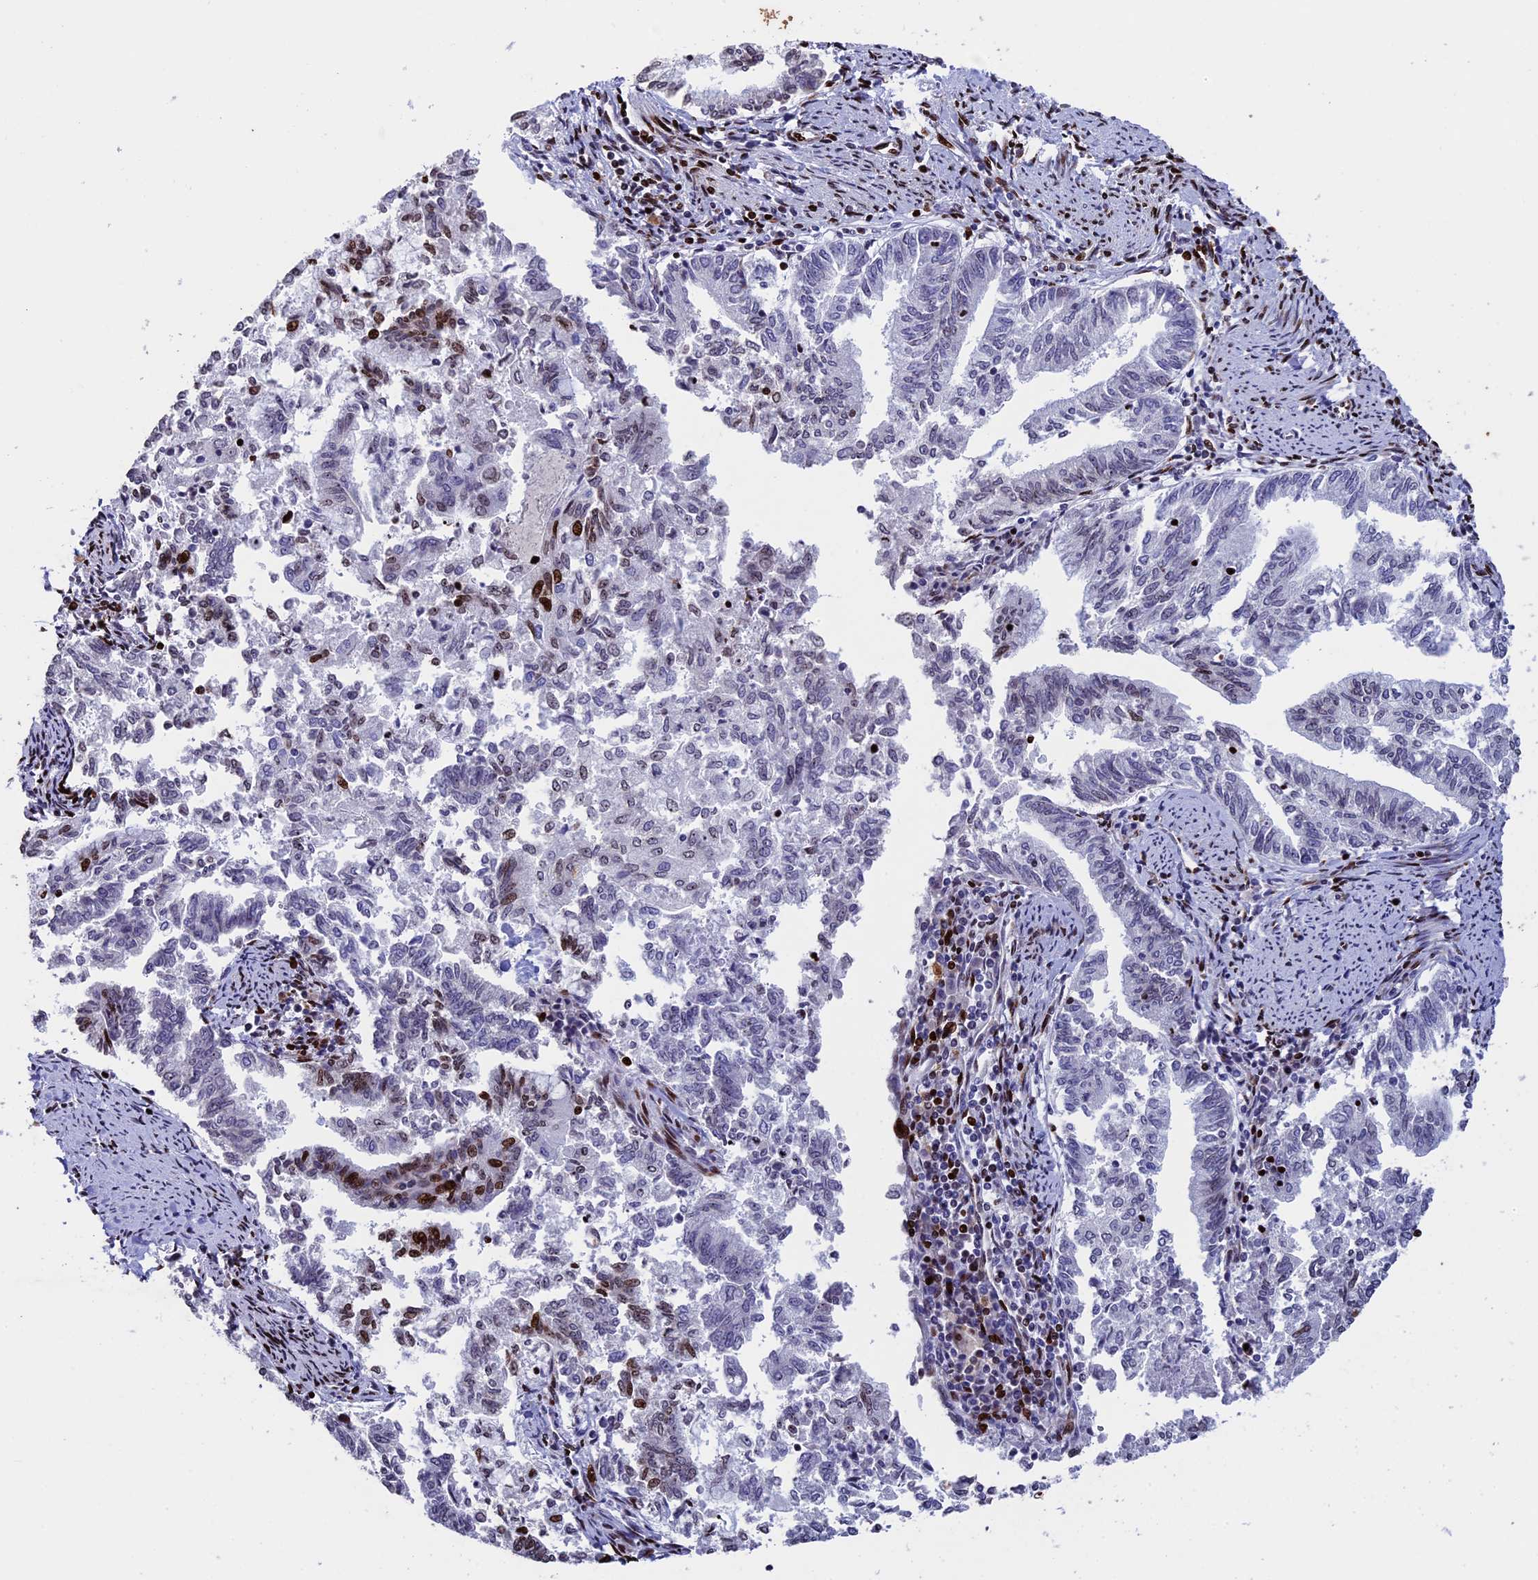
{"staining": {"intensity": "strong", "quantity": "<25%", "location": "nuclear"}, "tissue": "endometrial cancer", "cell_type": "Tumor cells", "image_type": "cancer", "snomed": [{"axis": "morphology", "description": "Adenocarcinoma, NOS"}, {"axis": "topography", "description": "Endometrium"}], "caption": "Endometrial adenocarcinoma stained with a brown dye shows strong nuclear positive expression in approximately <25% of tumor cells.", "gene": "BTBD3", "patient": {"sex": "female", "age": 79}}